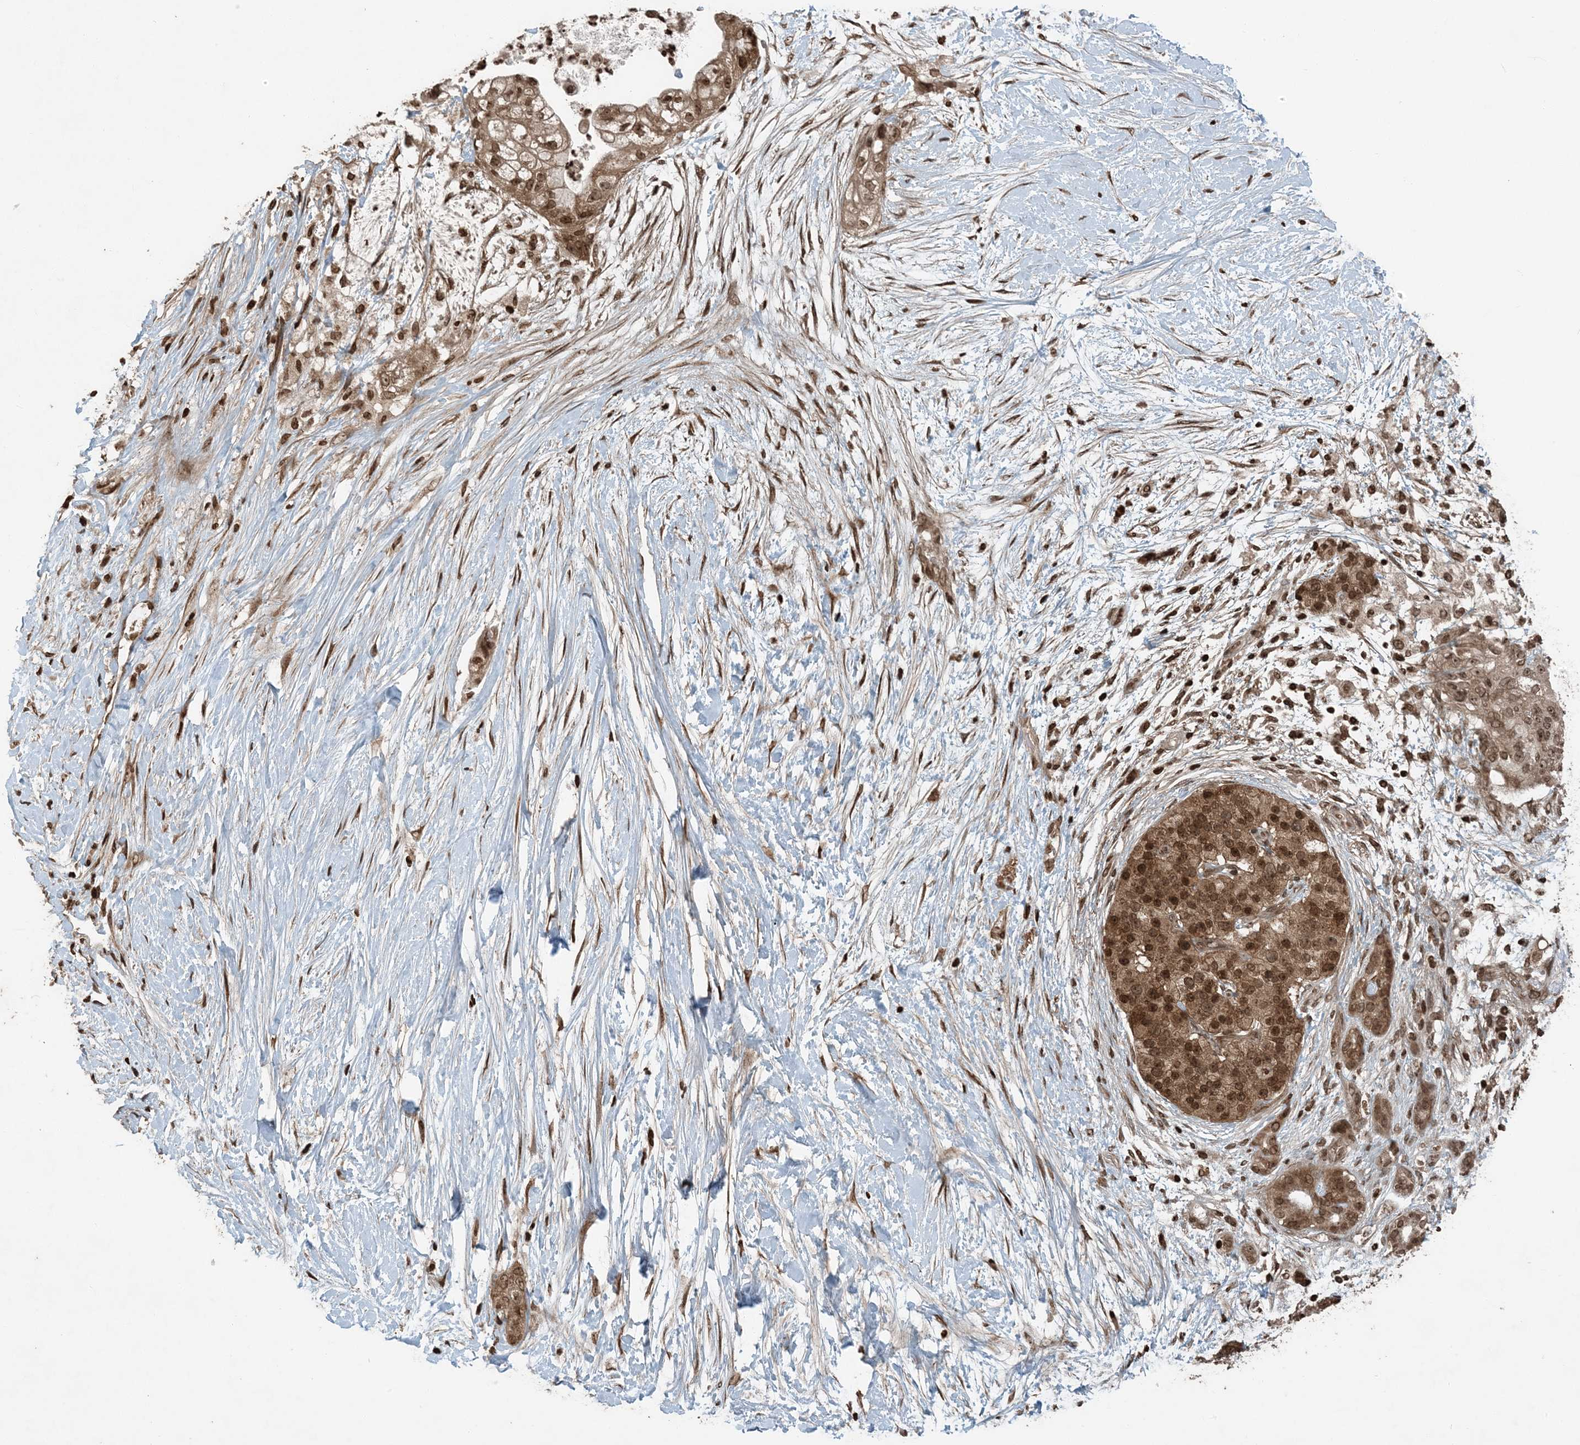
{"staining": {"intensity": "moderate", "quantity": ">75%", "location": "cytoplasmic/membranous,nuclear"}, "tissue": "pancreatic cancer", "cell_type": "Tumor cells", "image_type": "cancer", "snomed": [{"axis": "morphology", "description": "Adenocarcinoma, NOS"}, {"axis": "topography", "description": "Pancreas"}], "caption": "Immunohistochemical staining of pancreatic cancer (adenocarcinoma) displays medium levels of moderate cytoplasmic/membranous and nuclear expression in approximately >75% of tumor cells.", "gene": "ZFAND2B", "patient": {"sex": "male", "age": 53}}